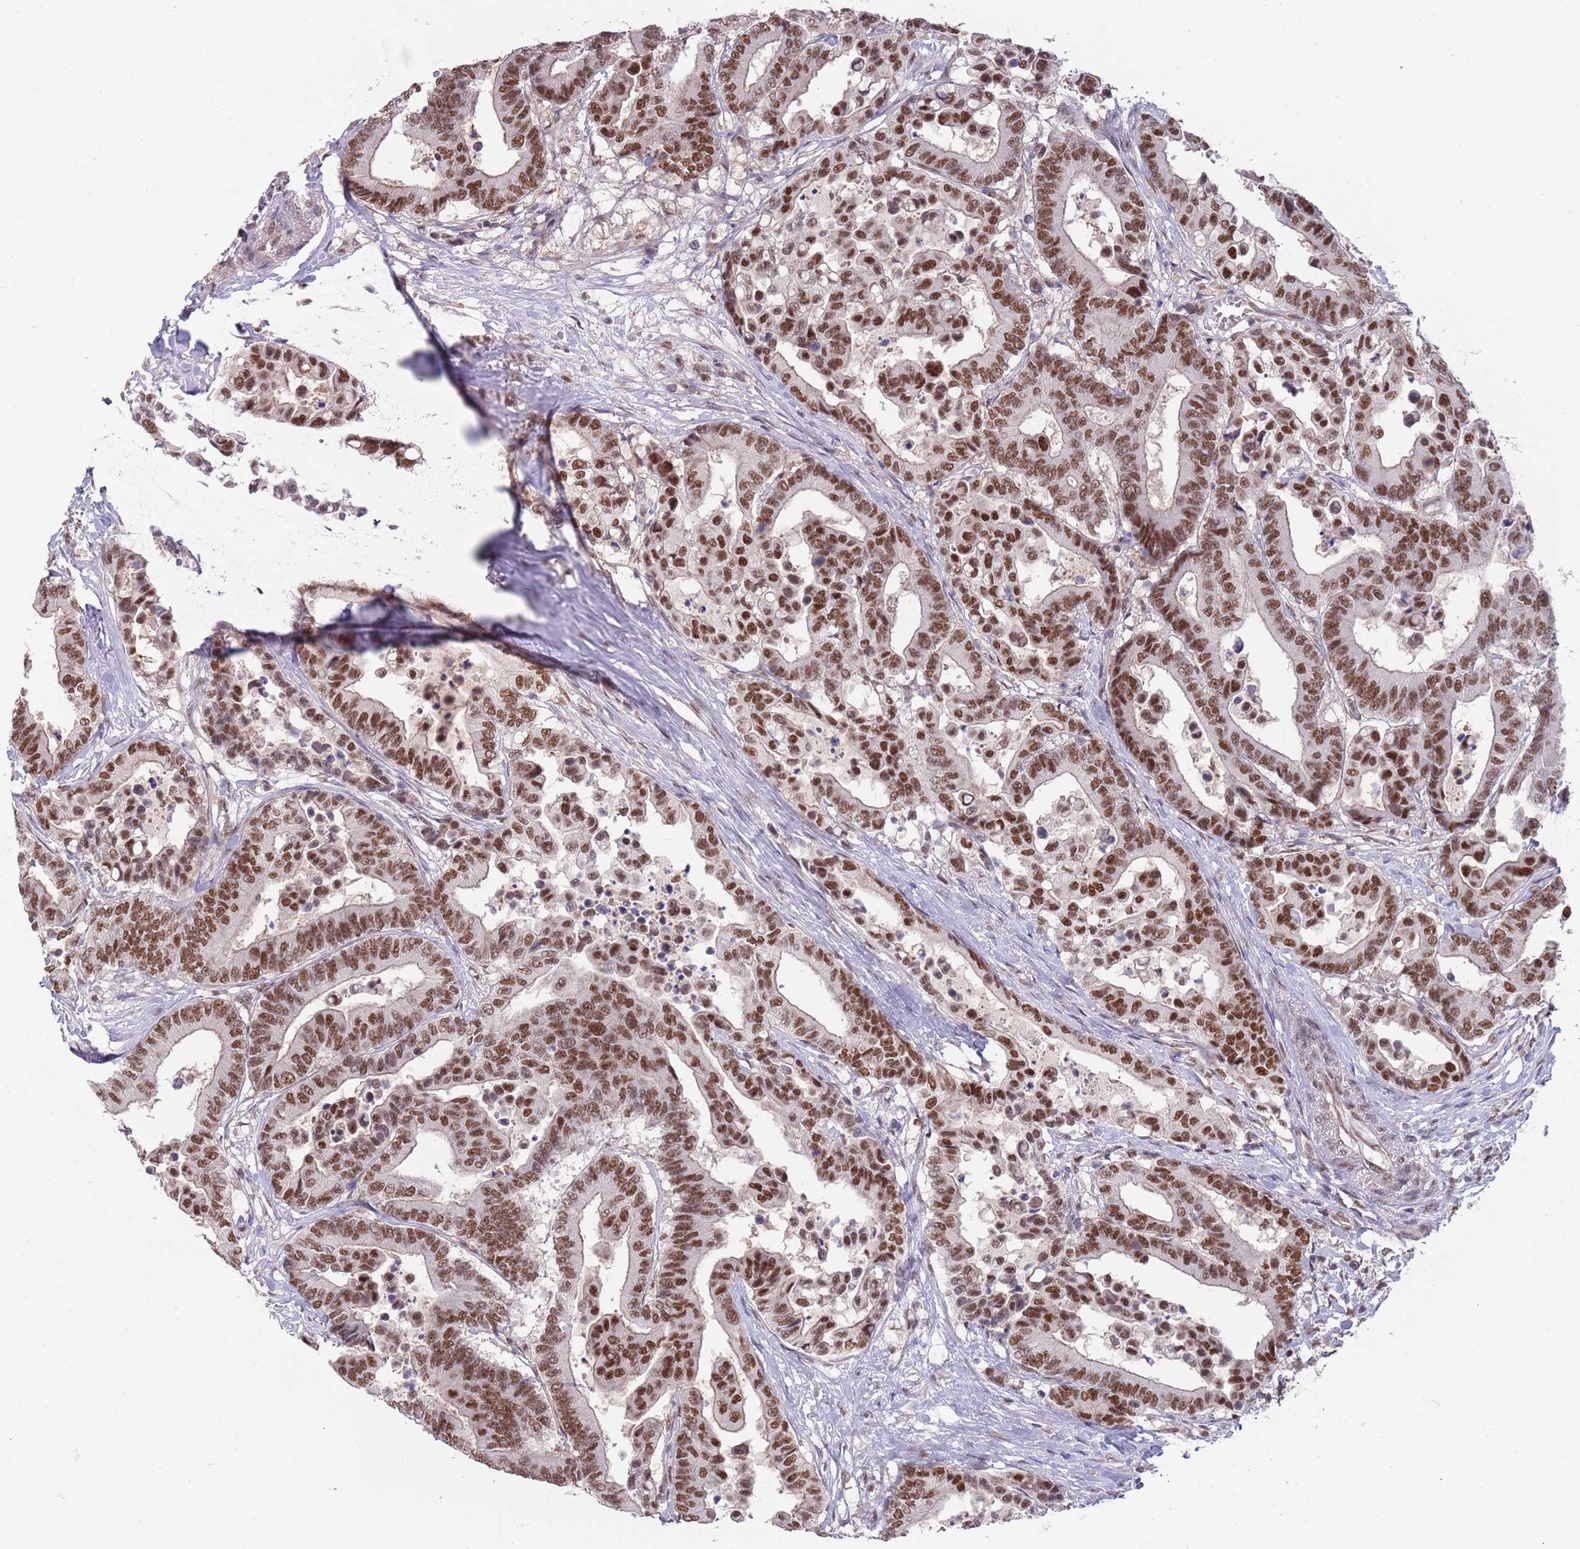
{"staining": {"intensity": "strong", "quantity": ">75%", "location": "nuclear"}, "tissue": "colorectal cancer", "cell_type": "Tumor cells", "image_type": "cancer", "snomed": [{"axis": "morphology", "description": "Normal tissue, NOS"}, {"axis": "morphology", "description": "Adenocarcinoma, NOS"}, {"axis": "topography", "description": "Colon"}], "caption": "An immunohistochemistry (IHC) photomicrograph of neoplastic tissue is shown. Protein staining in brown shows strong nuclear positivity in colorectal cancer within tumor cells.", "gene": "ZBTB7A", "patient": {"sex": "male", "age": 82}}